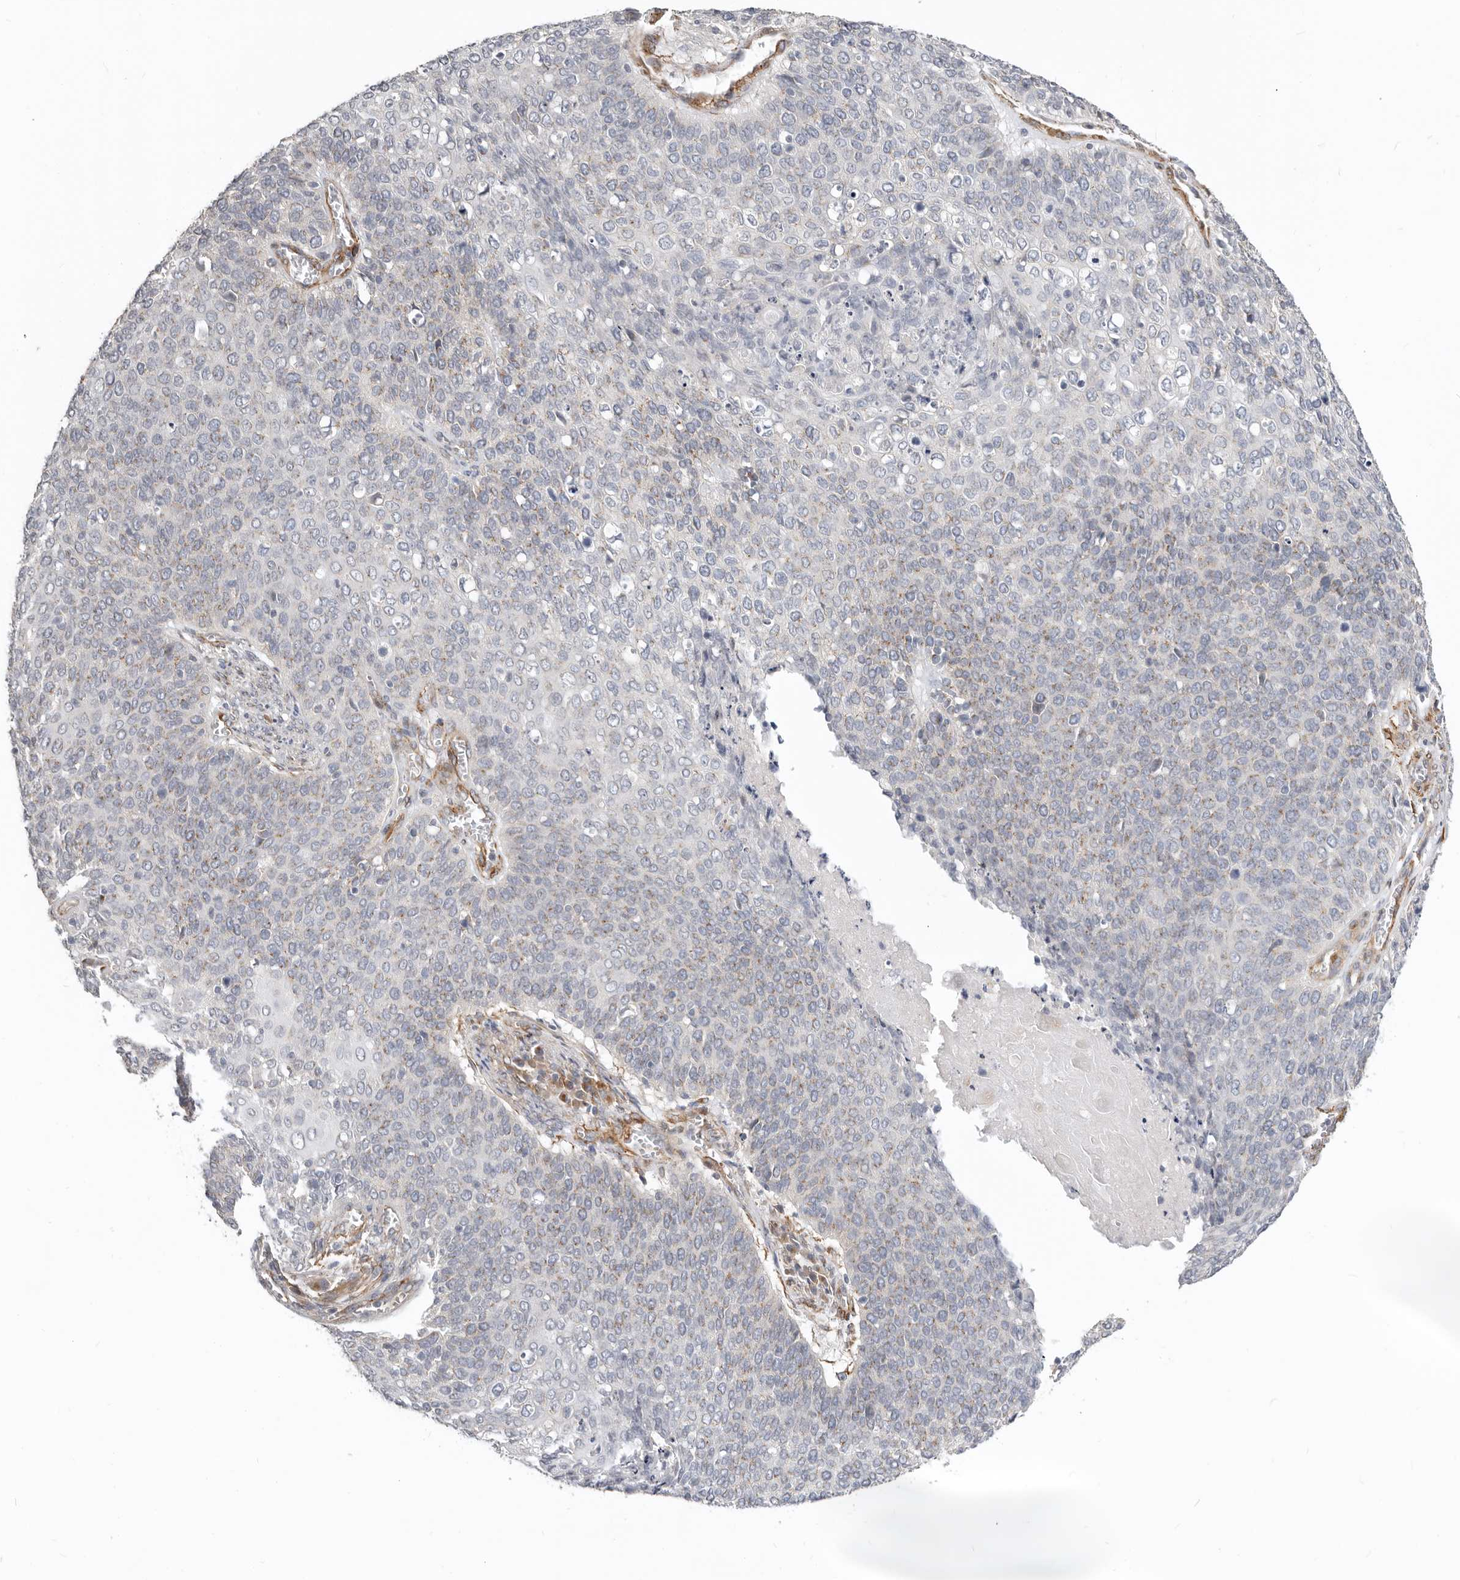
{"staining": {"intensity": "negative", "quantity": "none", "location": "none"}, "tissue": "cervical cancer", "cell_type": "Tumor cells", "image_type": "cancer", "snomed": [{"axis": "morphology", "description": "Squamous cell carcinoma, NOS"}, {"axis": "topography", "description": "Cervix"}], "caption": "The IHC micrograph has no significant staining in tumor cells of squamous cell carcinoma (cervical) tissue. The staining was performed using DAB (3,3'-diaminobenzidine) to visualize the protein expression in brown, while the nuclei were stained in blue with hematoxylin (Magnification: 20x).", "gene": "RABAC1", "patient": {"sex": "female", "age": 39}}